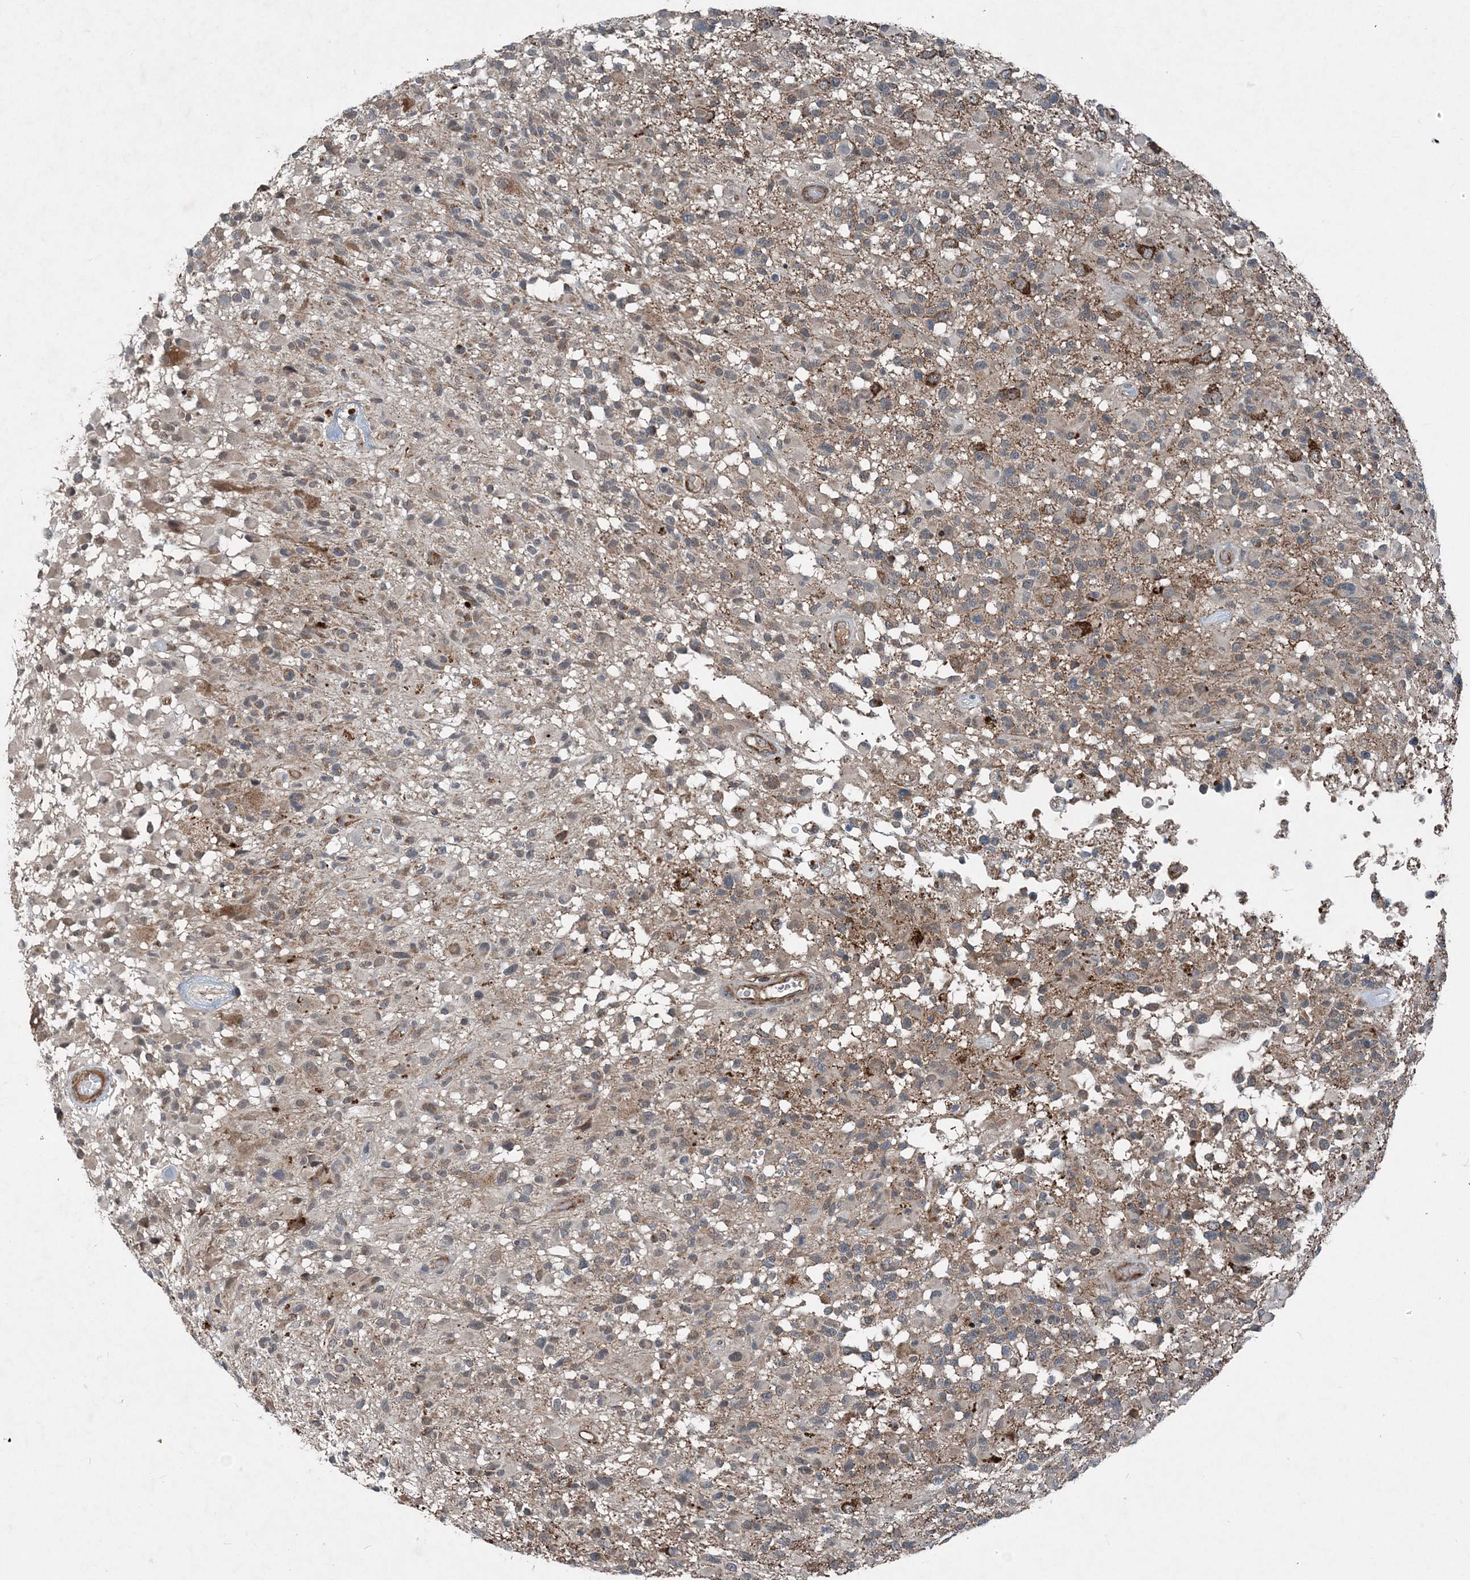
{"staining": {"intensity": "weak", "quantity": "25%-75%", "location": "cytoplasmic/membranous"}, "tissue": "glioma", "cell_type": "Tumor cells", "image_type": "cancer", "snomed": [{"axis": "morphology", "description": "Glioma, malignant, High grade"}, {"axis": "morphology", "description": "Glioblastoma, NOS"}, {"axis": "topography", "description": "Brain"}], "caption": "A high-resolution photomicrograph shows immunohistochemistry staining of glioma, which demonstrates weak cytoplasmic/membranous expression in about 25%-75% of tumor cells.", "gene": "NDUFA2", "patient": {"sex": "male", "age": 60}}